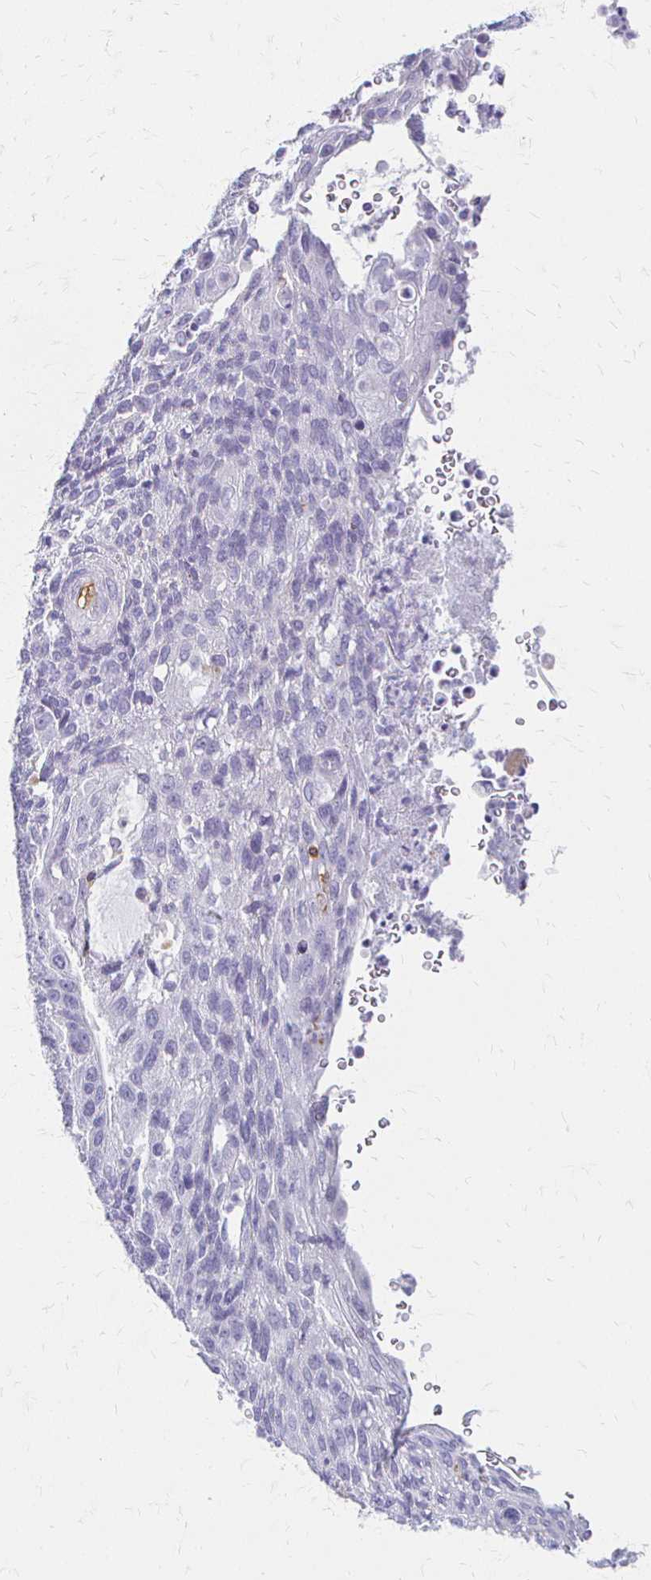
{"staining": {"intensity": "negative", "quantity": "none", "location": "none"}, "tissue": "lung cancer", "cell_type": "Tumor cells", "image_type": "cancer", "snomed": [{"axis": "morphology", "description": "Squamous cell carcinoma, NOS"}, {"axis": "morphology", "description": "Squamous cell carcinoma, metastatic, NOS"}, {"axis": "topography", "description": "Lymph node"}, {"axis": "topography", "description": "Lung"}], "caption": "Tumor cells are negative for protein expression in human lung metastatic squamous cell carcinoma.", "gene": "ACP5", "patient": {"sex": "male", "age": 41}}